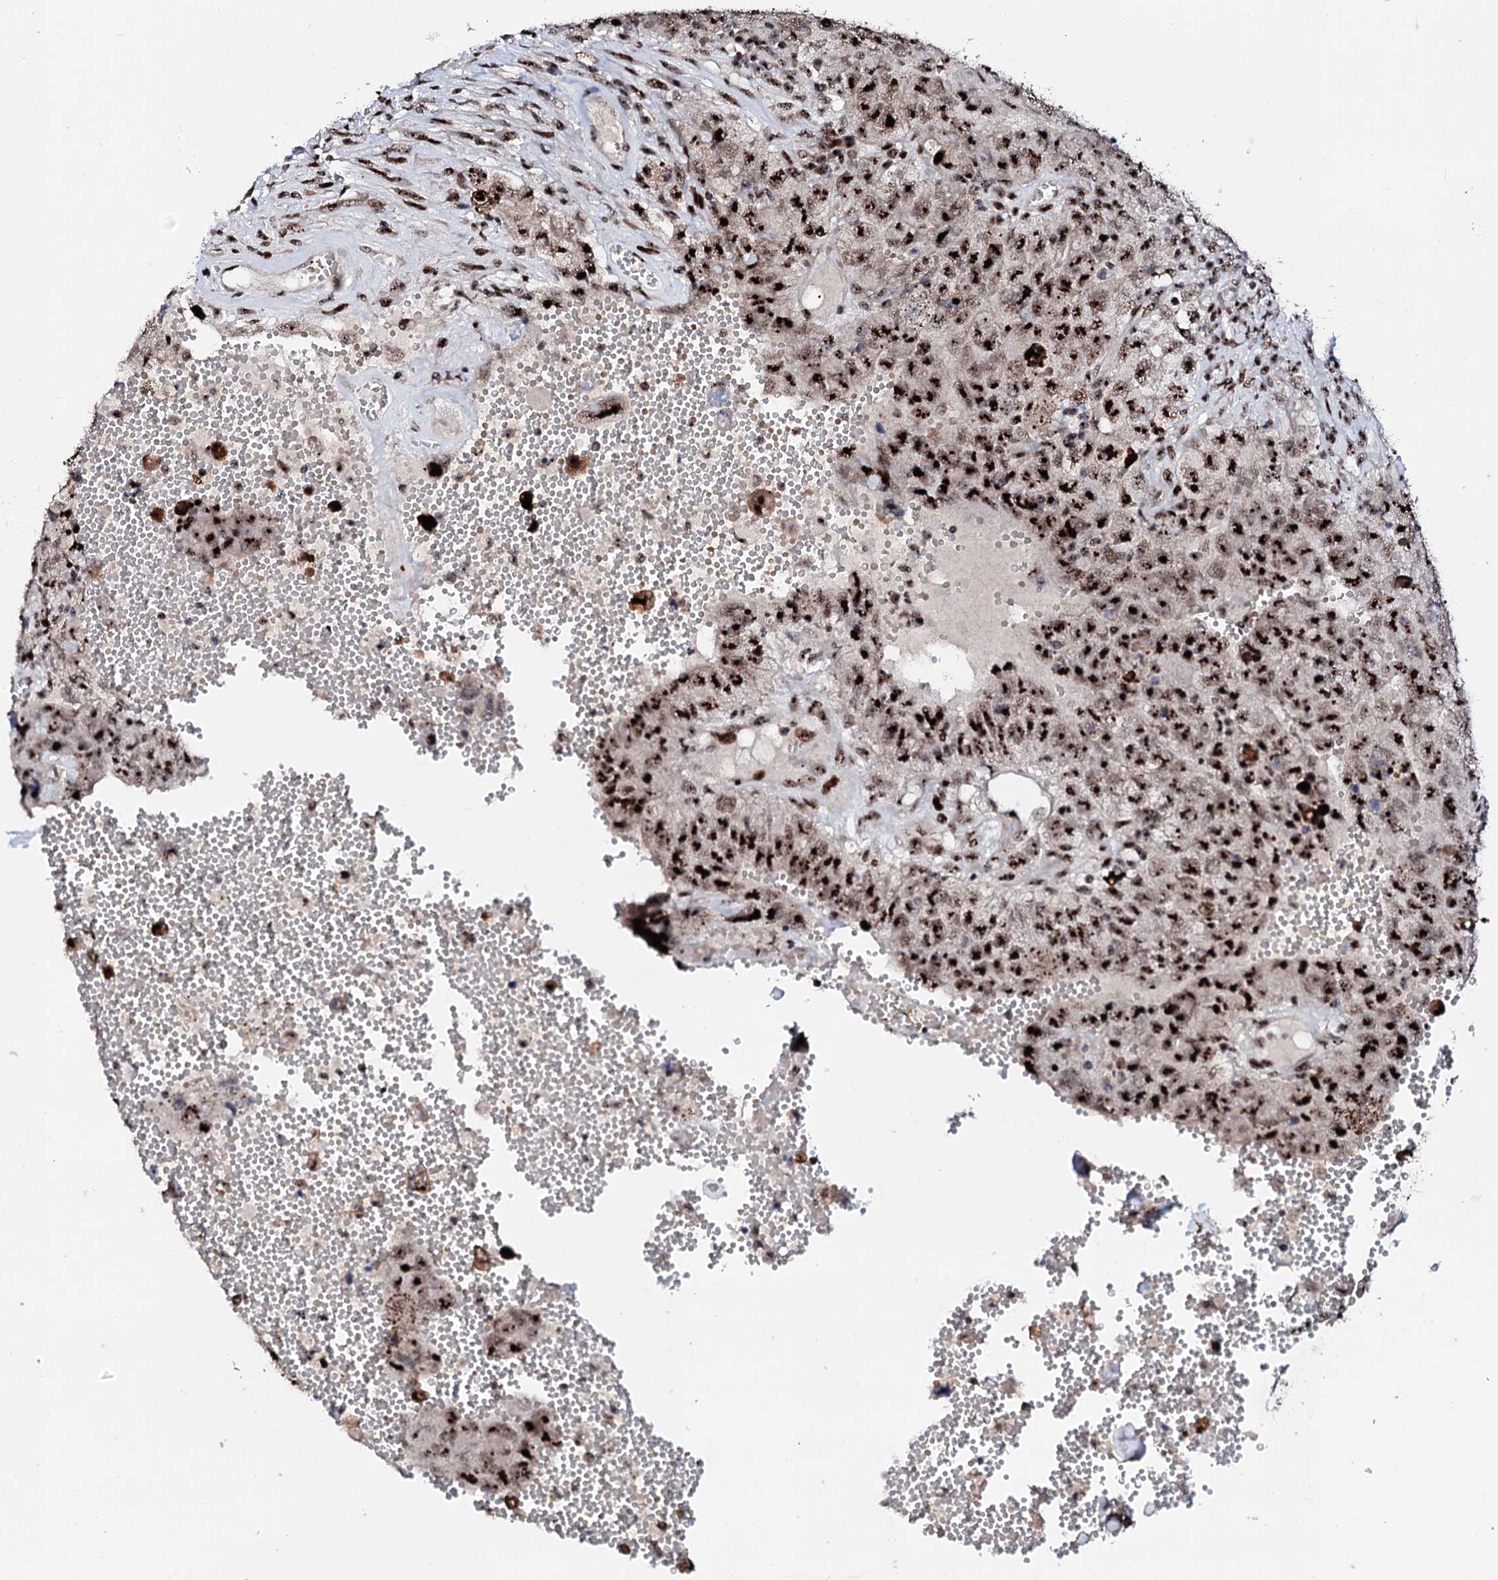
{"staining": {"intensity": "strong", "quantity": ">75%", "location": "nuclear"}, "tissue": "testis cancer", "cell_type": "Tumor cells", "image_type": "cancer", "snomed": [{"axis": "morphology", "description": "Carcinoma, Embryonal, NOS"}, {"axis": "topography", "description": "Testis"}], "caption": "Protein analysis of embryonal carcinoma (testis) tissue shows strong nuclear expression in approximately >75% of tumor cells.", "gene": "NEUROG3", "patient": {"sex": "male", "age": 26}}